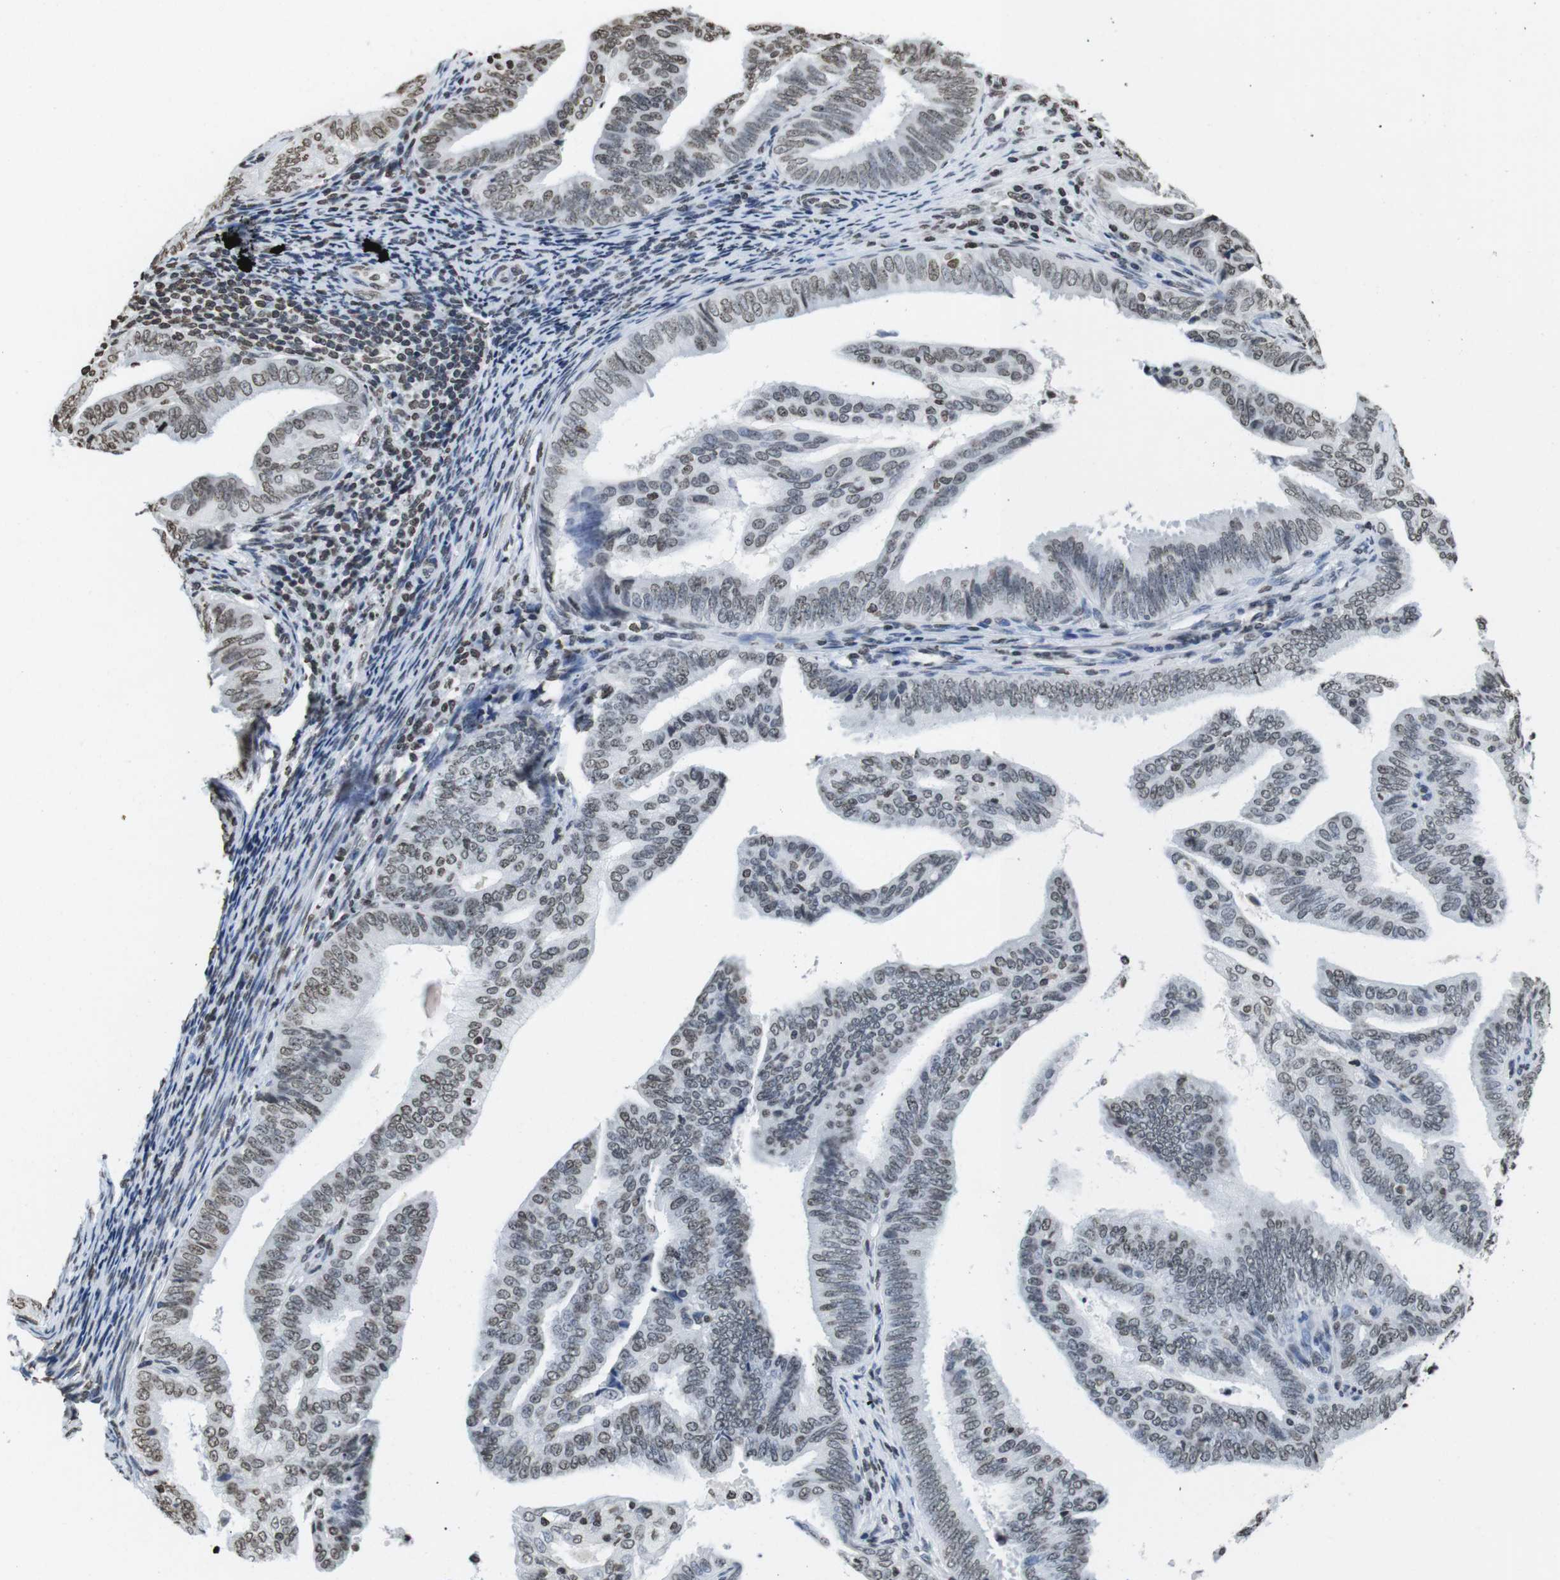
{"staining": {"intensity": "weak", "quantity": "25%-75%", "location": "nuclear"}, "tissue": "endometrial cancer", "cell_type": "Tumor cells", "image_type": "cancer", "snomed": [{"axis": "morphology", "description": "Adenocarcinoma, NOS"}, {"axis": "topography", "description": "Endometrium"}], "caption": "Weak nuclear positivity for a protein is appreciated in approximately 25%-75% of tumor cells of endometrial cancer (adenocarcinoma) using IHC.", "gene": "BSX", "patient": {"sex": "female", "age": 58}}